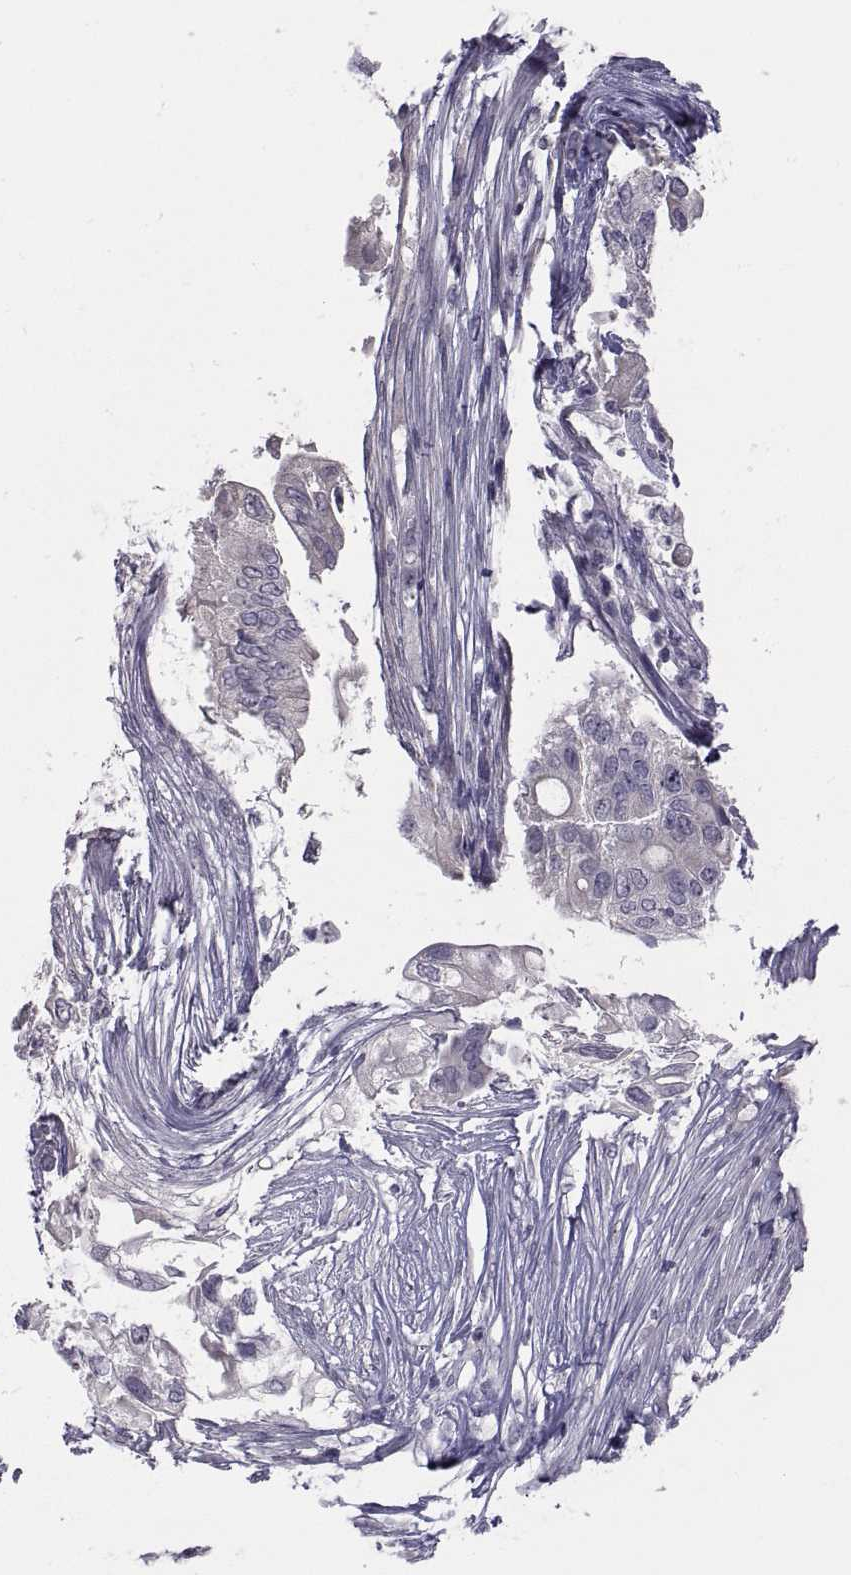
{"staining": {"intensity": "negative", "quantity": "none", "location": "none"}, "tissue": "pancreatic cancer", "cell_type": "Tumor cells", "image_type": "cancer", "snomed": [{"axis": "morphology", "description": "Adenocarcinoma, NOS"}, {"axis": "topography", "description": "Pancreas"}], "caption": "Photomicrograph shows no protein positivity in tumor cells of adenocarcinoma (pancreatic) tissue. (DAB immunohistochemistry (IHC) with hematoxylin counter stain).", "gene": "NPTX2", "patient": {"sex": "female", "age": 72}}